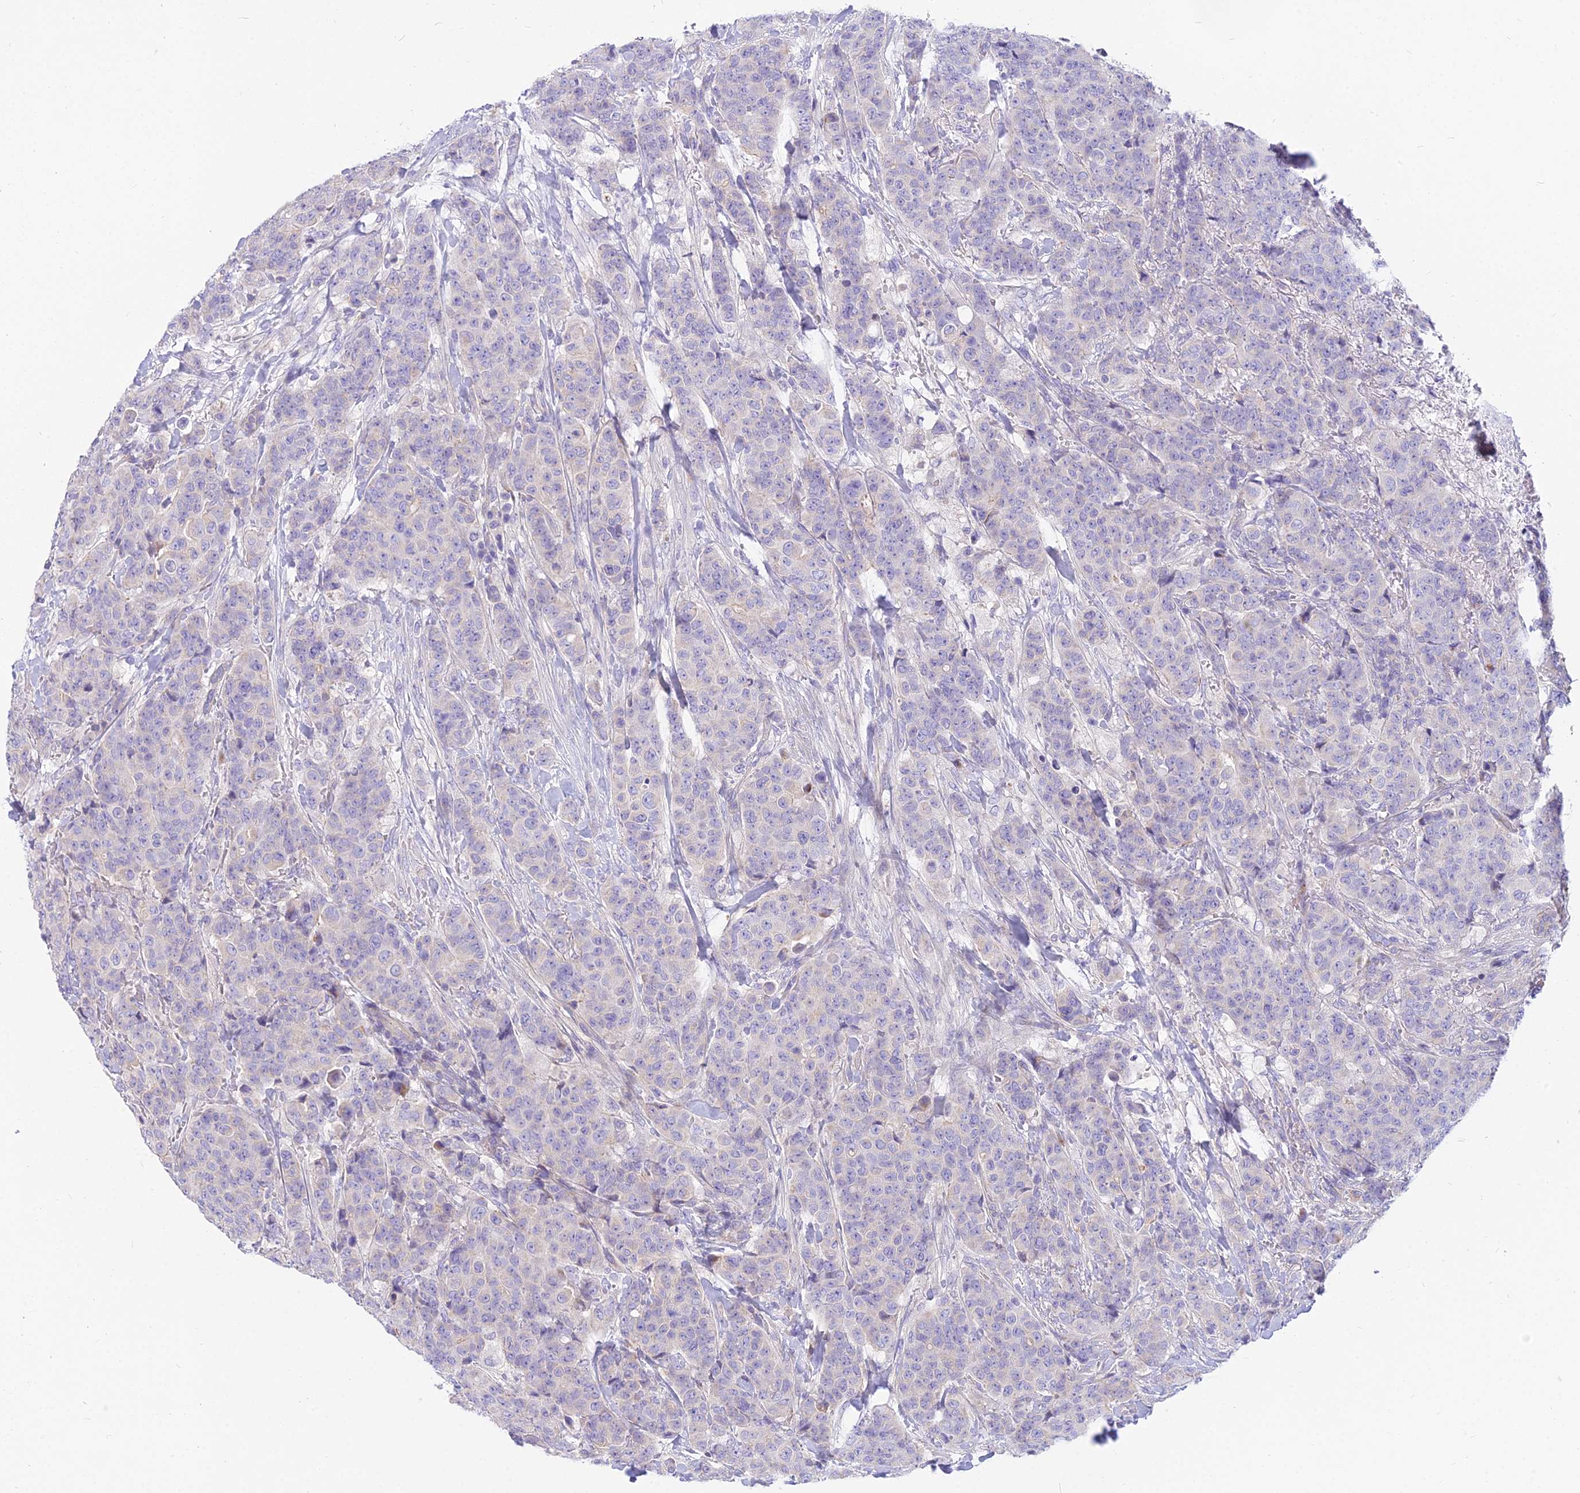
{"staining": {"intensity": "negative", "quantity": "none", "location": "none"}, "tissue": "breast cancer", "cell_type": "Tumor cells", "image_type": "cancer", "snomed": [{"axis": "morphology", "description": "Duct carcinoma"}, {"axis": "topography", "description": "Breast"}], "caption": "Tumor cells are negative for brown protein staining in breast cancer. Nuclei are stained in blue.", "gene": "SMIM24", "patient": {"sex": "female", "age": 40}}